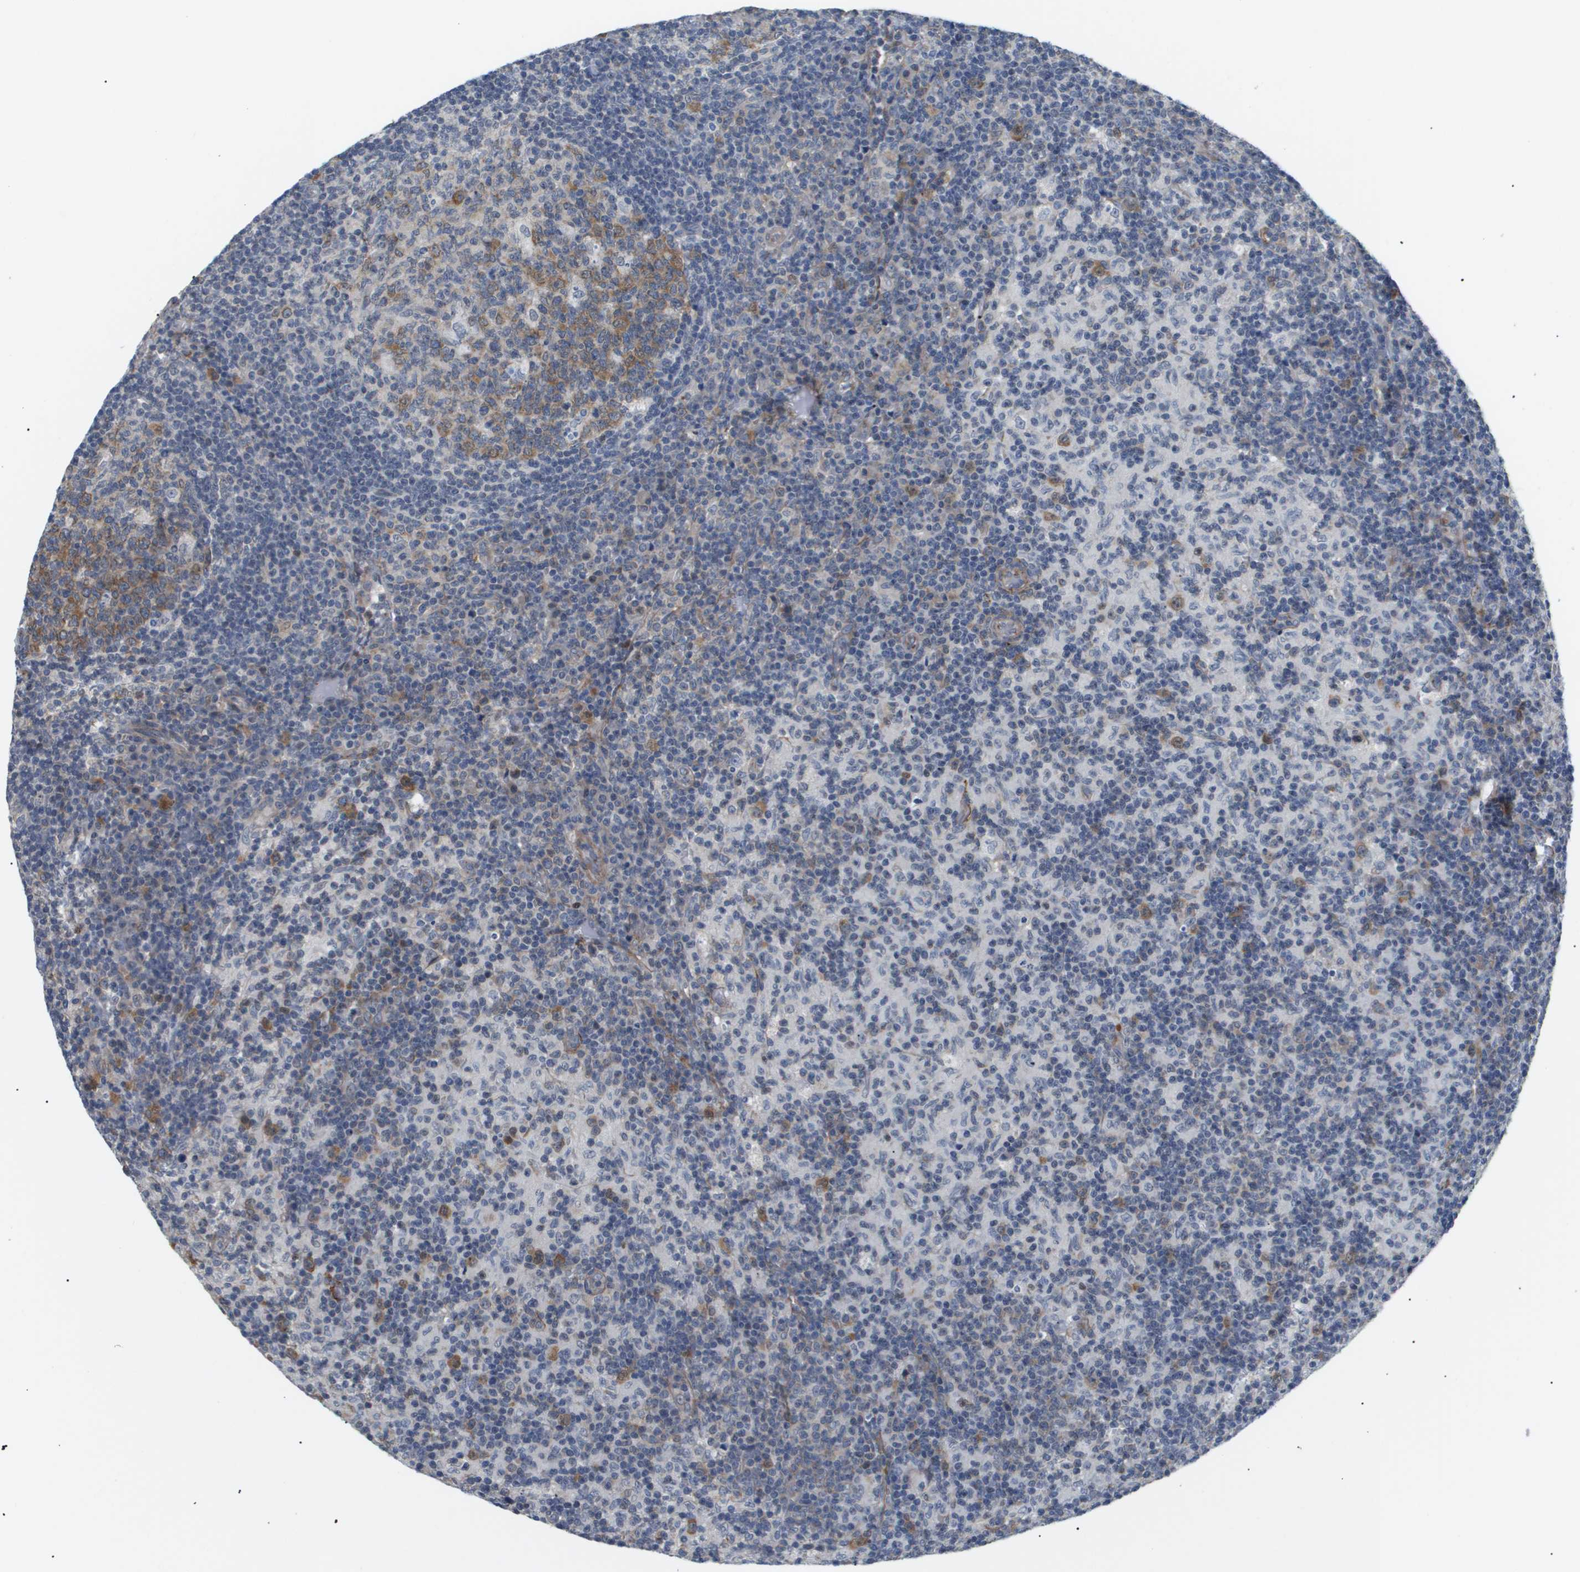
{"staining": {"intensity": "moderate", "quantity": "25%-75%", "location": "cytoplasmic/membranous"}, "tissue": "lymph node", "cell_type": "Germinal center cells", "image_type": "normal", "snomed": [{"axis": "morphology", "description": "Normal tissue, NOS"}, {"axis": "morphology", "description": "Inflammation, NOS"}, {"axis": "topography", "description": "Lymph node"}], "caption": "Protein expression by immunohistochemistry (IHC) demonstrates moderate cytoplasmic/membranous positivity in about 25%-75% of germinal center cells in unremarkable lymph node. The staining is performed using DAB (3,3'-diaminobenzidine) brown chromogen to label protein expression. The nuclei are counter-stained blue using hematoxylin.", "gene": "OTUD5", "patient": {"sex": "male", "age": 55}}